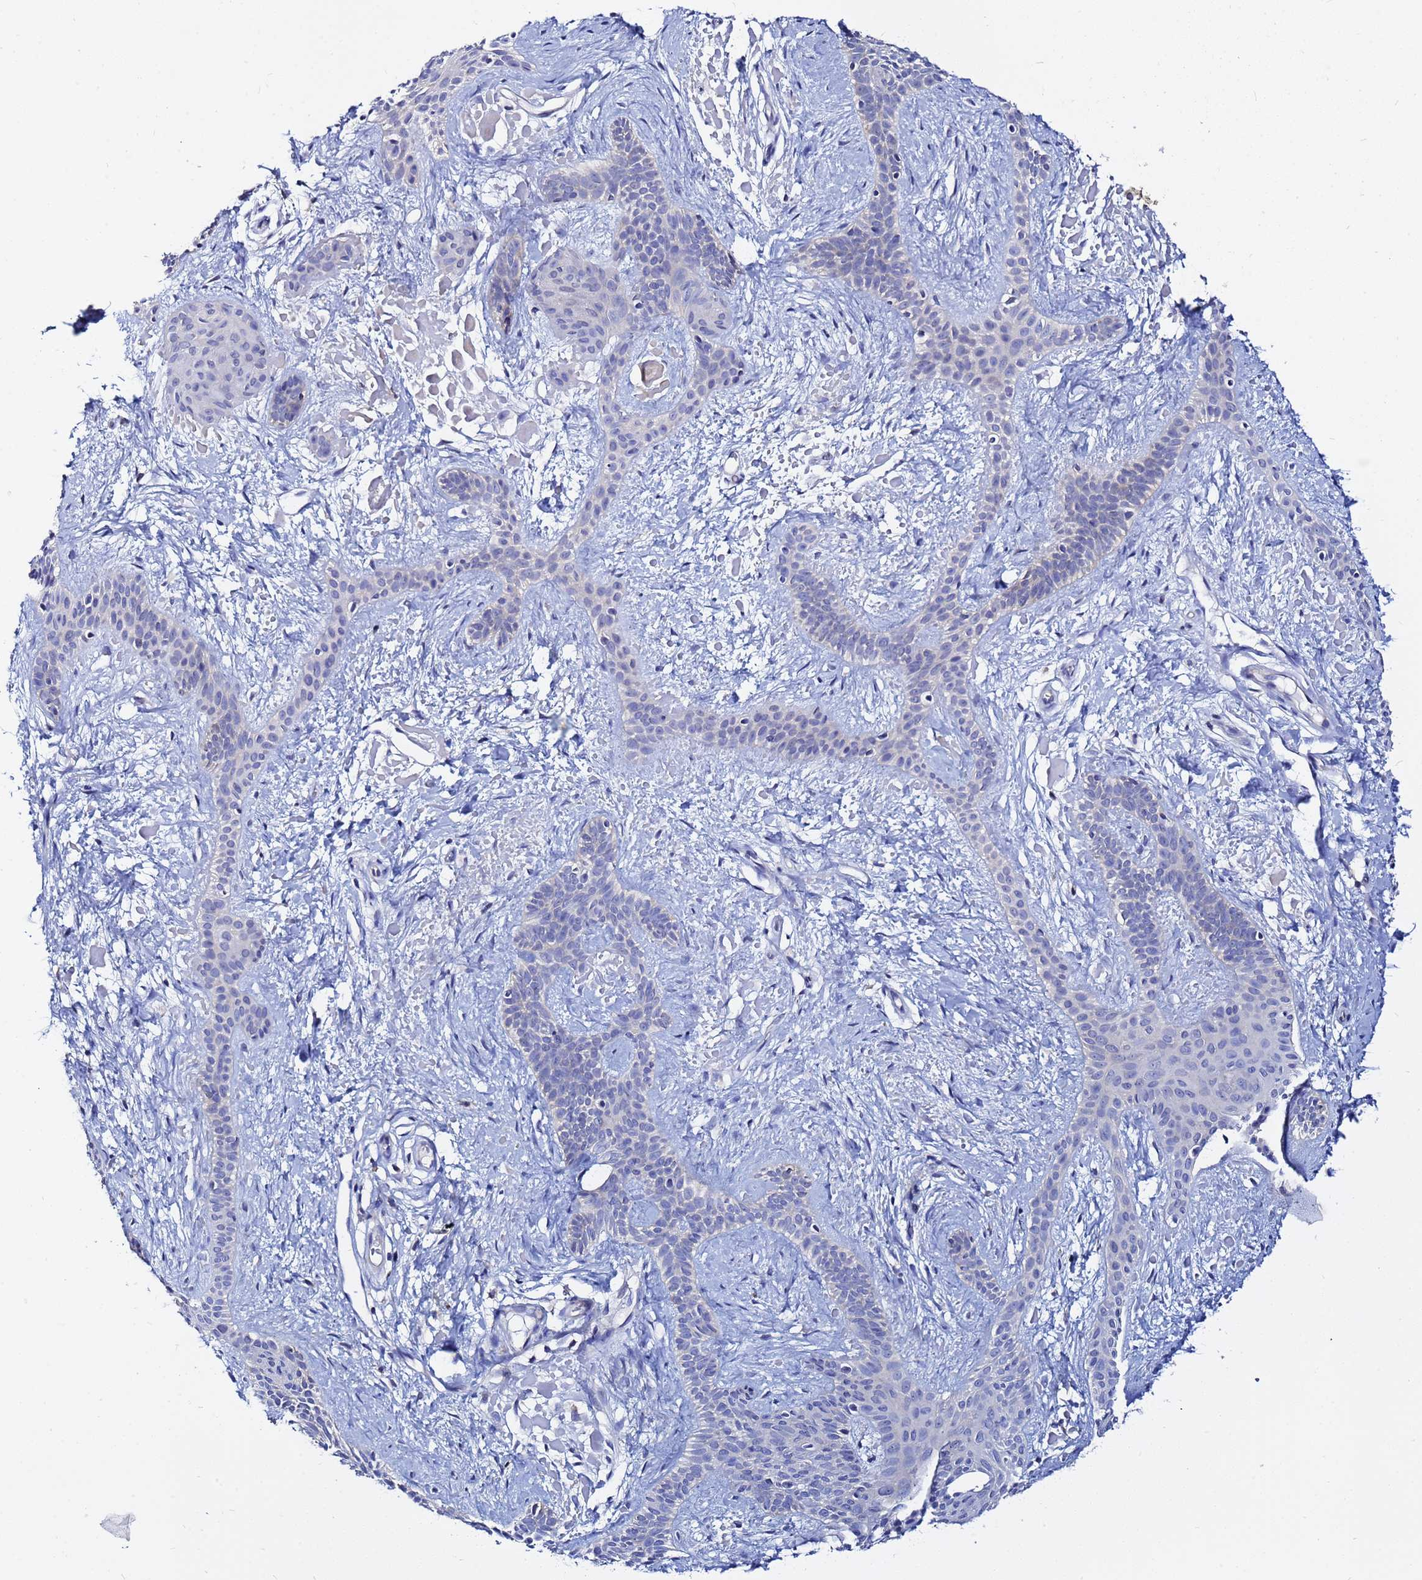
{"staining": {"intensity": "negative", "quantity": "none", "location": "none"}, "tissue": "skin cancer", "cell_type": "Tumor cells", "image_type": "cancer", "snomed": [{"axis": "morphology", "description": "Basal cell carcinoma"}, {"axis": "topography", "description": "Skin"}], "caption": "Immunohistochemistry (IHC) image of human skin cancer stained for a protein (brown), which displays no positivity in tumor cells.", "gene": "LENG1", "patient": {"sex": "male", "age": 78}}